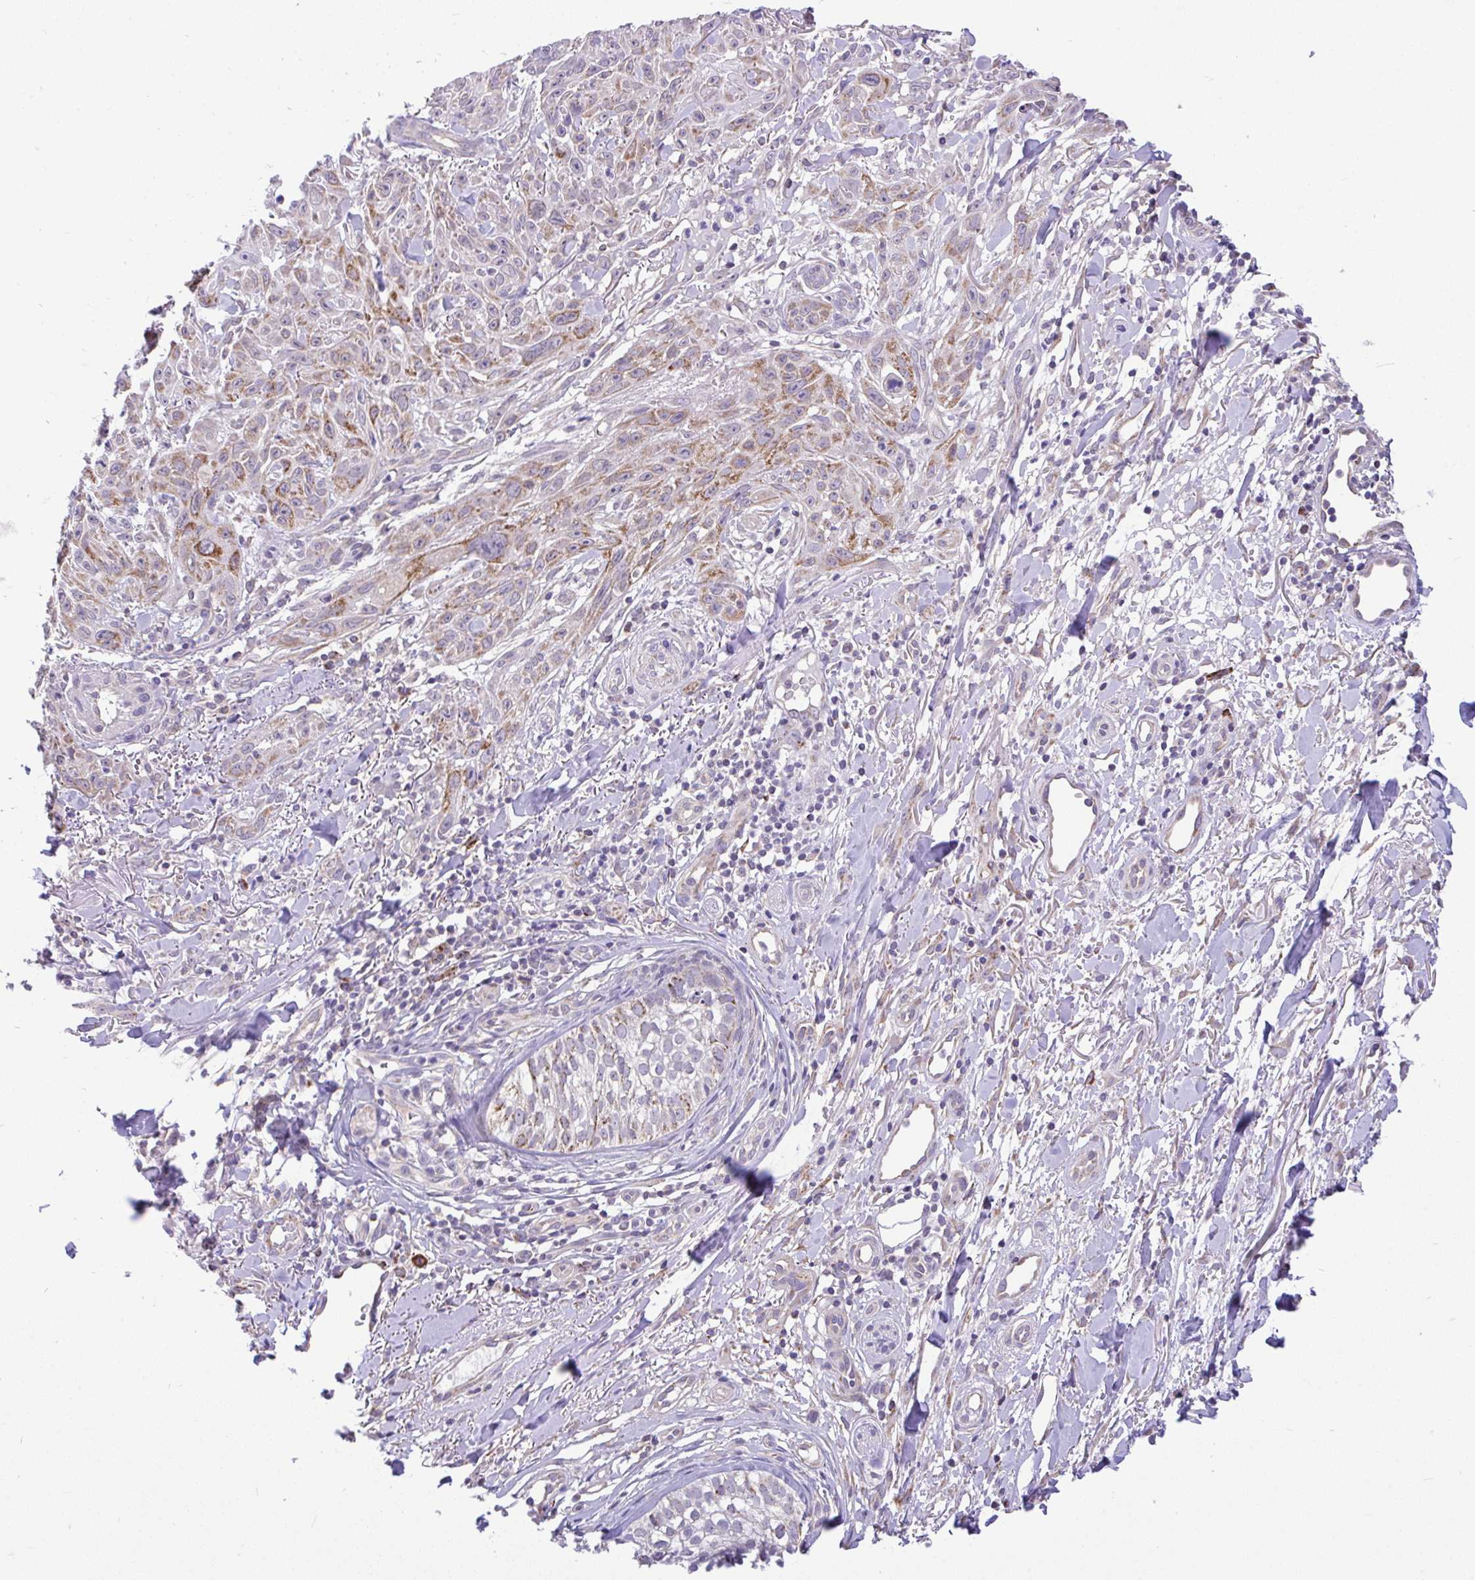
{"staining": {"intensity": "moderate", "quantity": "<25%", "location": "cytoplasmic/membranous"}, "tissue": "skin cancer", "cell_type": "Tumor cells", "image_type": "cancer", "snomed": [{"axis": "morphology", "description": "Squamous cell carcinoma, NOS"}, {"axis": "topography", "description": "Skin"}], "caption": "IHC image of neoplastic tissue: human skin cancer stained using IHC displays low levels of moderate protein expression localized specifically in the cytoplasmic/membranous of tumor cells, appearing as a cytoplasmic/membranous brown color.", "gene": "PYCR2", "patient": {"sex": "male", "age": 86}}